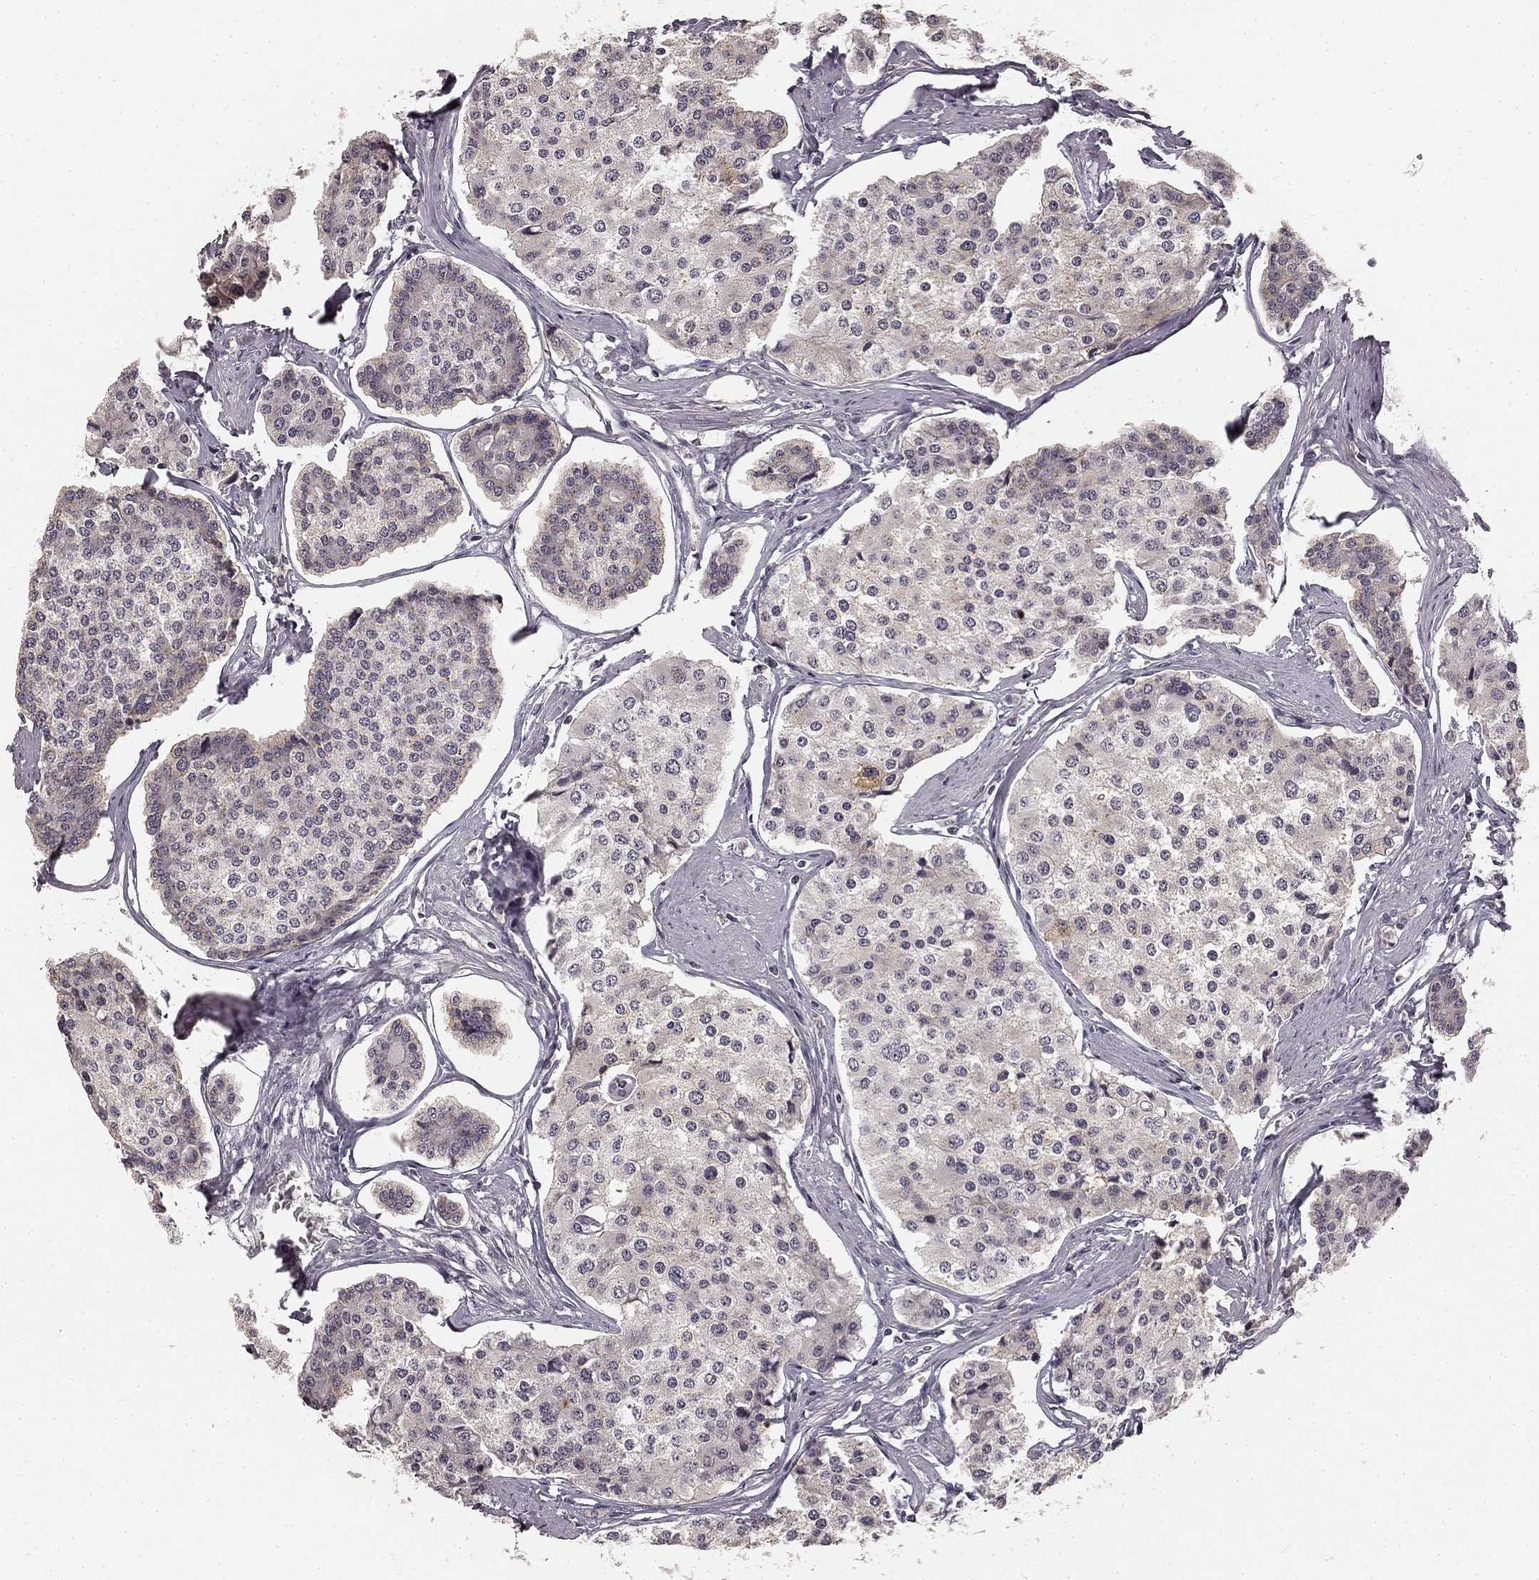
{"staining": {"intensity": "negative", "quantity": "none", "location": "none"}, "tissue": "carcinoid", "cell_type": "Tumor cells", "image_type": "cancer", "snomed": [{"axis": "morphology", "description": "Carcinoid, malignant, NOS"}, {"axis": "topography", "description": "Small intestine"}], "caption": "A histopathology image of human carcinoid is negative for staining in tumor cells.", "gene": "HCN4", "patient": {"sex": "female", "age": 65}}